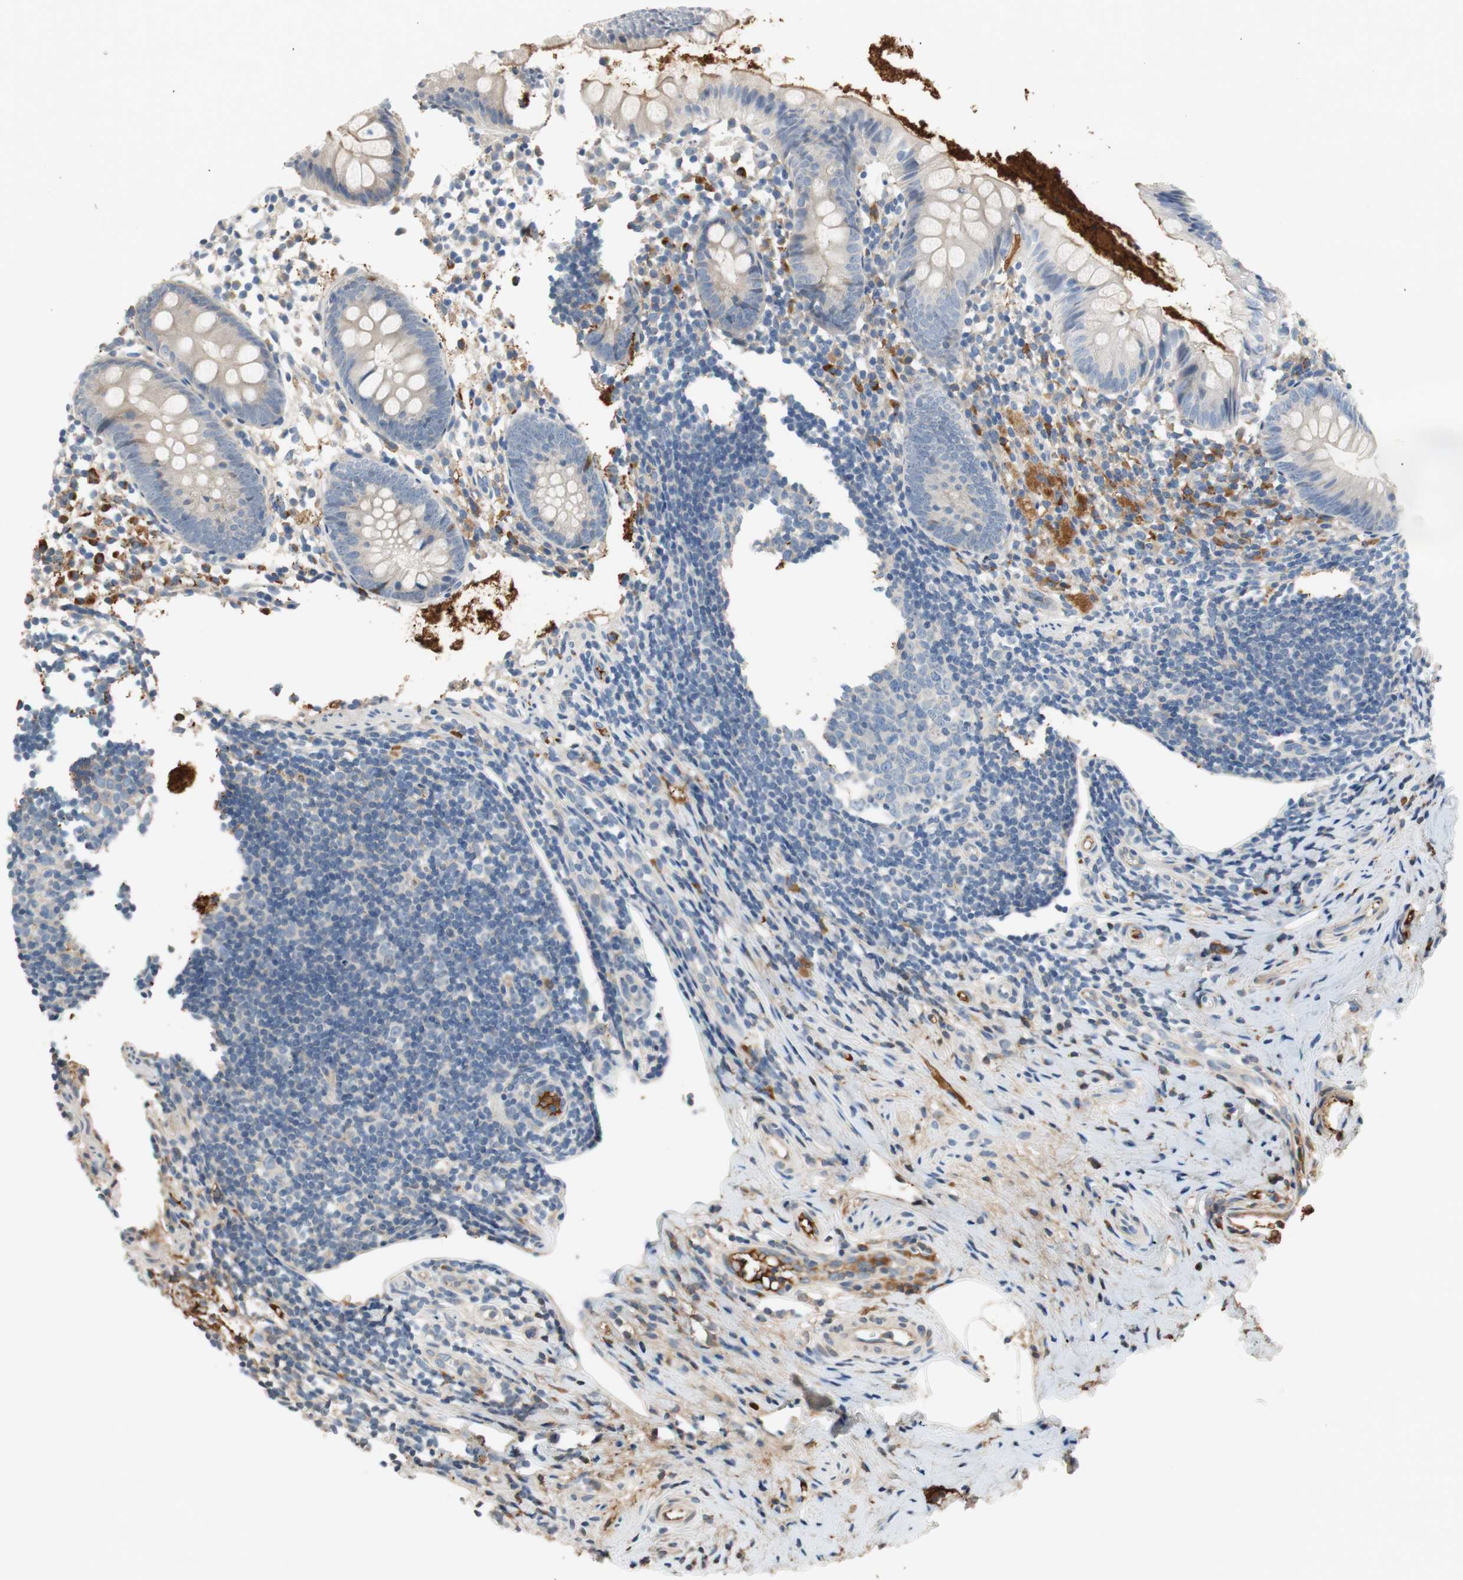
{"staining": {"intensity": "weak", "quantity": ">75%", "location": "cytoplasmic/membranous"}, "tissue": "appendix", "cell_type": "Glandular cells", "image_type": "normal", "snomed": [{"axis": "morphology", "description": "Normal tissue, NOS"}, {"axis": "topography", "description": "Appendix"}], "caption": "Weak cytoplasmic/membranous protein staining is seen in approximately >75% of glandular cells in appendix.", "gene": "C4A", "patient": {"sex": "female", "age": 20}}